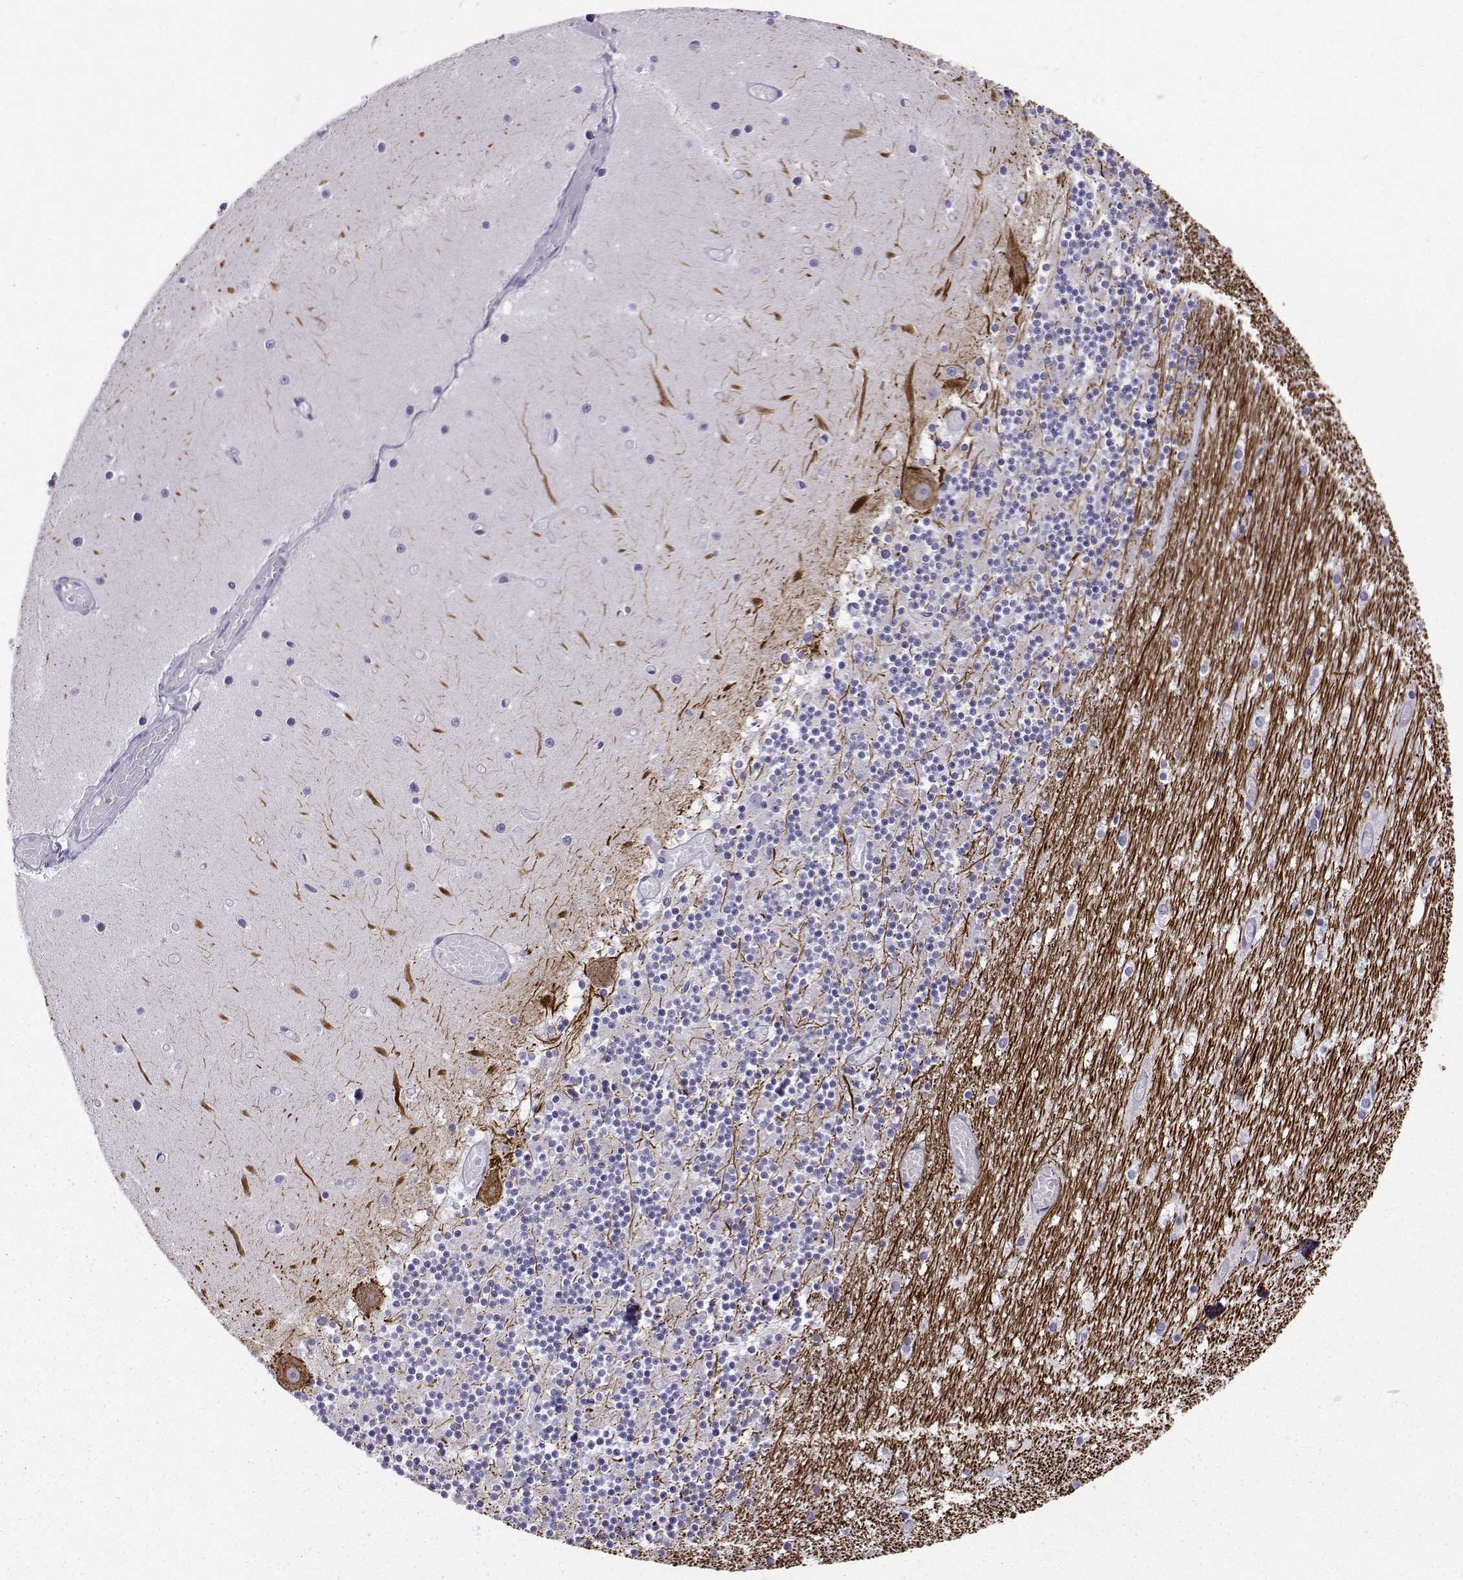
{"staining": {"intensity": "negative", "quantity": "none", "location": "none"}, "tissue": "cerebellum", "cell_type": "Cells in granular layer", "image_type": "normal", "snomed": [{"axis": "morphology", "description": "Normal tissue, NOS"}, {"axis": "topography", "description": "Cerebellum"}], "caption": "Immunohistochemistry photomicrograph of normal cerebellum: cerebellum stained with DAB (3,3'-diaminobenzidine) demonstrates no significant protein expression in cells in granular layer. (Stains: DAB immunohistochemistry (IHC) with hematoxylin counter stain, Microscopy: brightfield microscopy at high magnification).", "gene": "NEFL", "patient": {"sex": "female", "age": 28}}